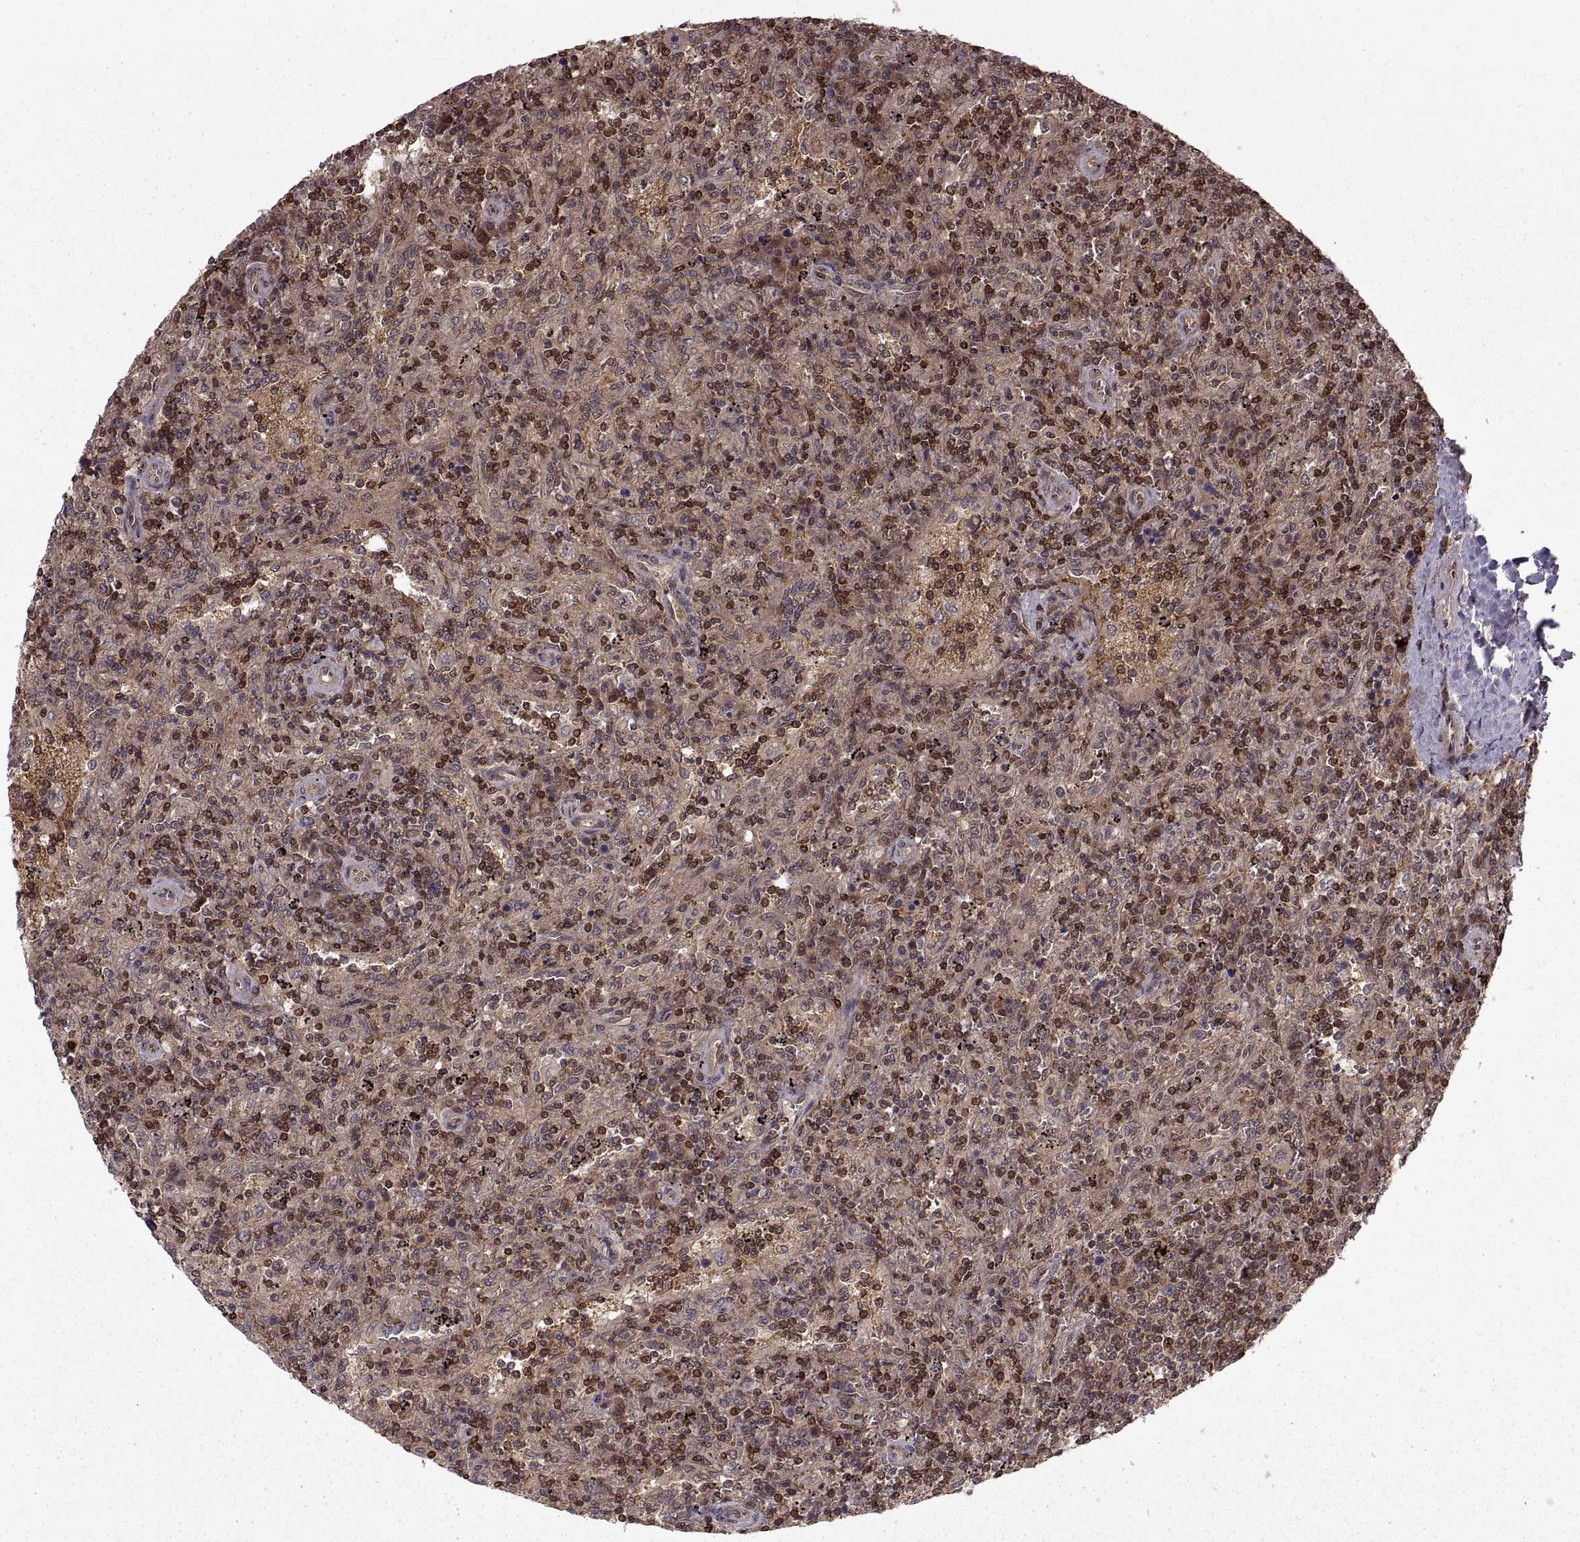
{"staining": {"intensity": "weak", "quantity": ">75%", "location": "cytoplasmic/membranous"}, "tissue": "lymphoma", "cell_type": "Tumor cells", "image_type": "cancer", "snomed": [{"axis": "morphology", "description": "Malignant lymphoma, non-Hodgkin's type, Low grade"}, {"axis": "topography", "description": "Spleen"}], "caption": "Lymphoma was stained to show a protein in brown. There is low levels of weak cytoplasmic/membranous staining in about >75% of tumor cells.", "gene": "DEDD", "patient": {"sex": "male", "age": 62}}